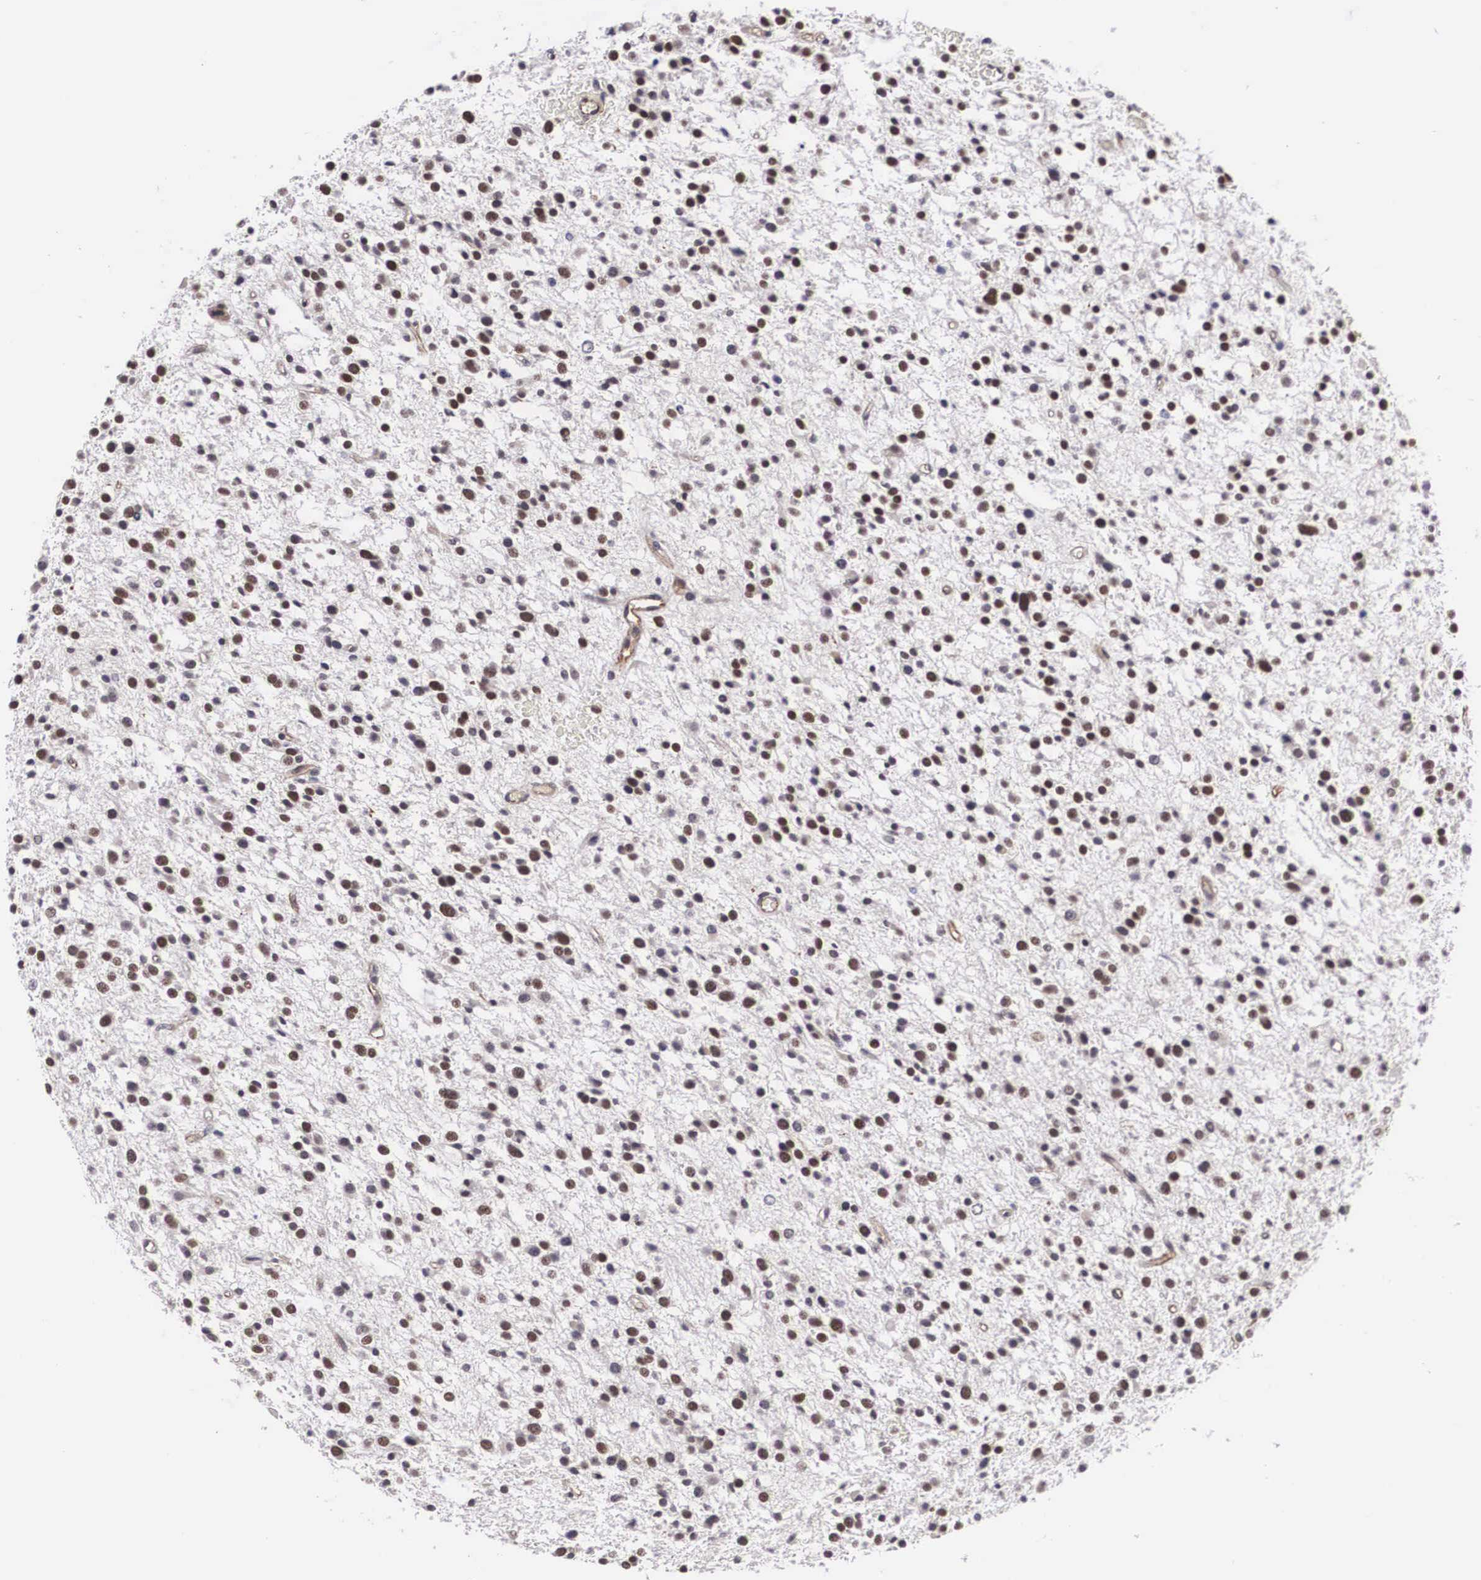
{"staining": {"intensity": "negative", "quantity": "none", "location": "none"}, "tissue": "glioma", "cell_type": "Tumor cells", "image_type": "cancer", "snomed": [{"axis": "morphology", "description": "Glioma, malignant, Low grade"}, {"axis": "topography", "description": "Brain"}], "caption": "Immunohistochemistry image of neoplastic tissue: human glioma stained with DAB shows no significant protein expression in tumor cells.", "gene": "MORC2", "patient": {"sex": "female", "age": 36}}